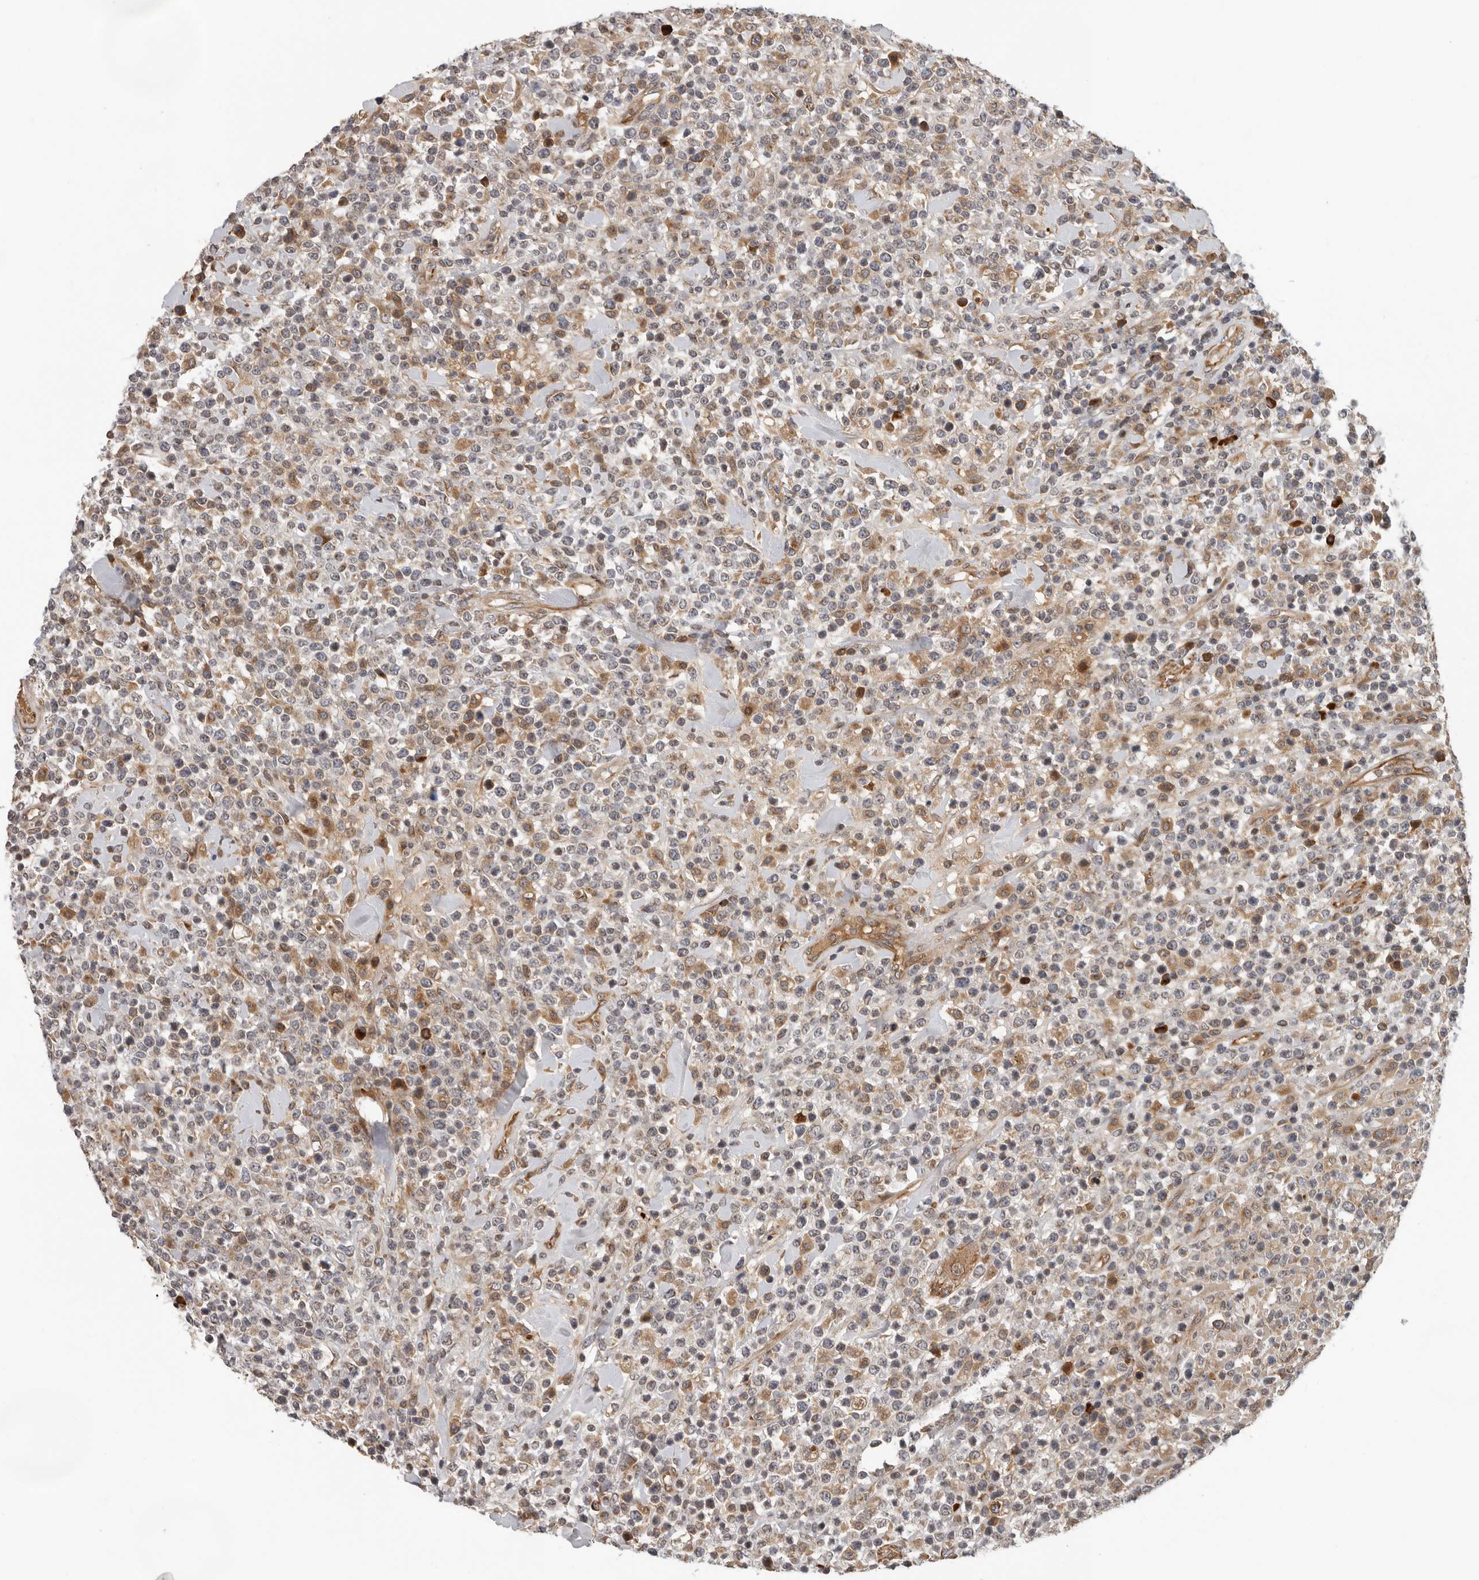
{"staining": {"intensity": "moderate", "quantity": "25%-75%", "location": "cytoplasmic/membranous"}, "tissue": "lymphoma", "cell_type": "Tumor cells", "image_type": "cancer", "snomed": [{"axis": "morphology", "description": "Malignant lymphoma, non-Hodgkin's type, High grade"}, {"axis": "topography", "description": "Colon"}], "caption": "The histopathology image exhibits staining of malignant lymphoma, non-Hodgkin's type (high-grade), revealing moderate cytoplasmic/membranous protein expression (brown color) within tumor cells.", "gene": "RNF157", "patient": {"sex": "female", "age": 53}}